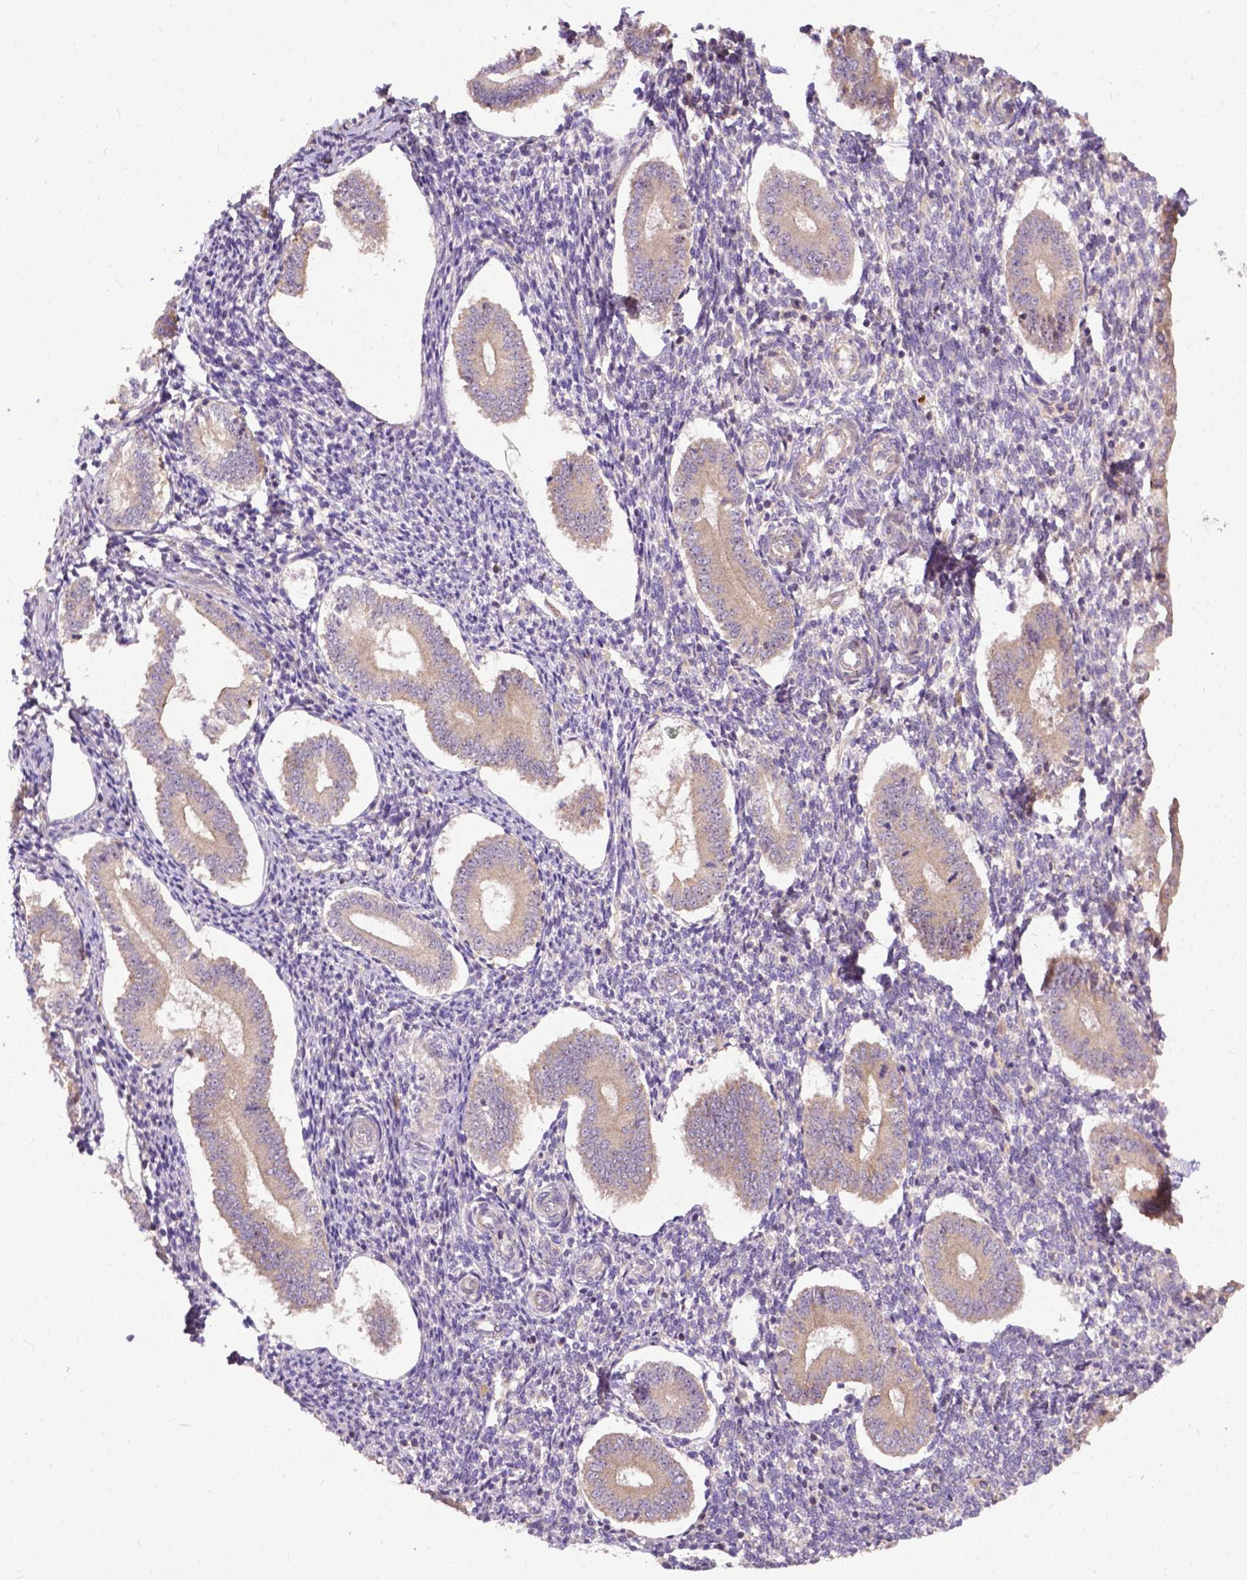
{"staining": {"intensity": "weak", "quantity": "<25%", "location": "cytoplasmic/membranous"}, "tissue": "endometrium", "cell_type": "Cells in endometrial stroma", "image_type": "normal", "snomed": [{"axis": "morphology", "description": "Normal tissue, NOS"}, {"axis": "topography", "description": "Endometrium"}], "caption": "IHC image of benign human endometrium stained for a protein (brown), which demonstrates no expression in cells in endometrial stroma. (Immunohistochemistry, brightfield microscopy, high magnification).", "gene": "PARP3", "patient": {"sex": "female", "age": 40}}